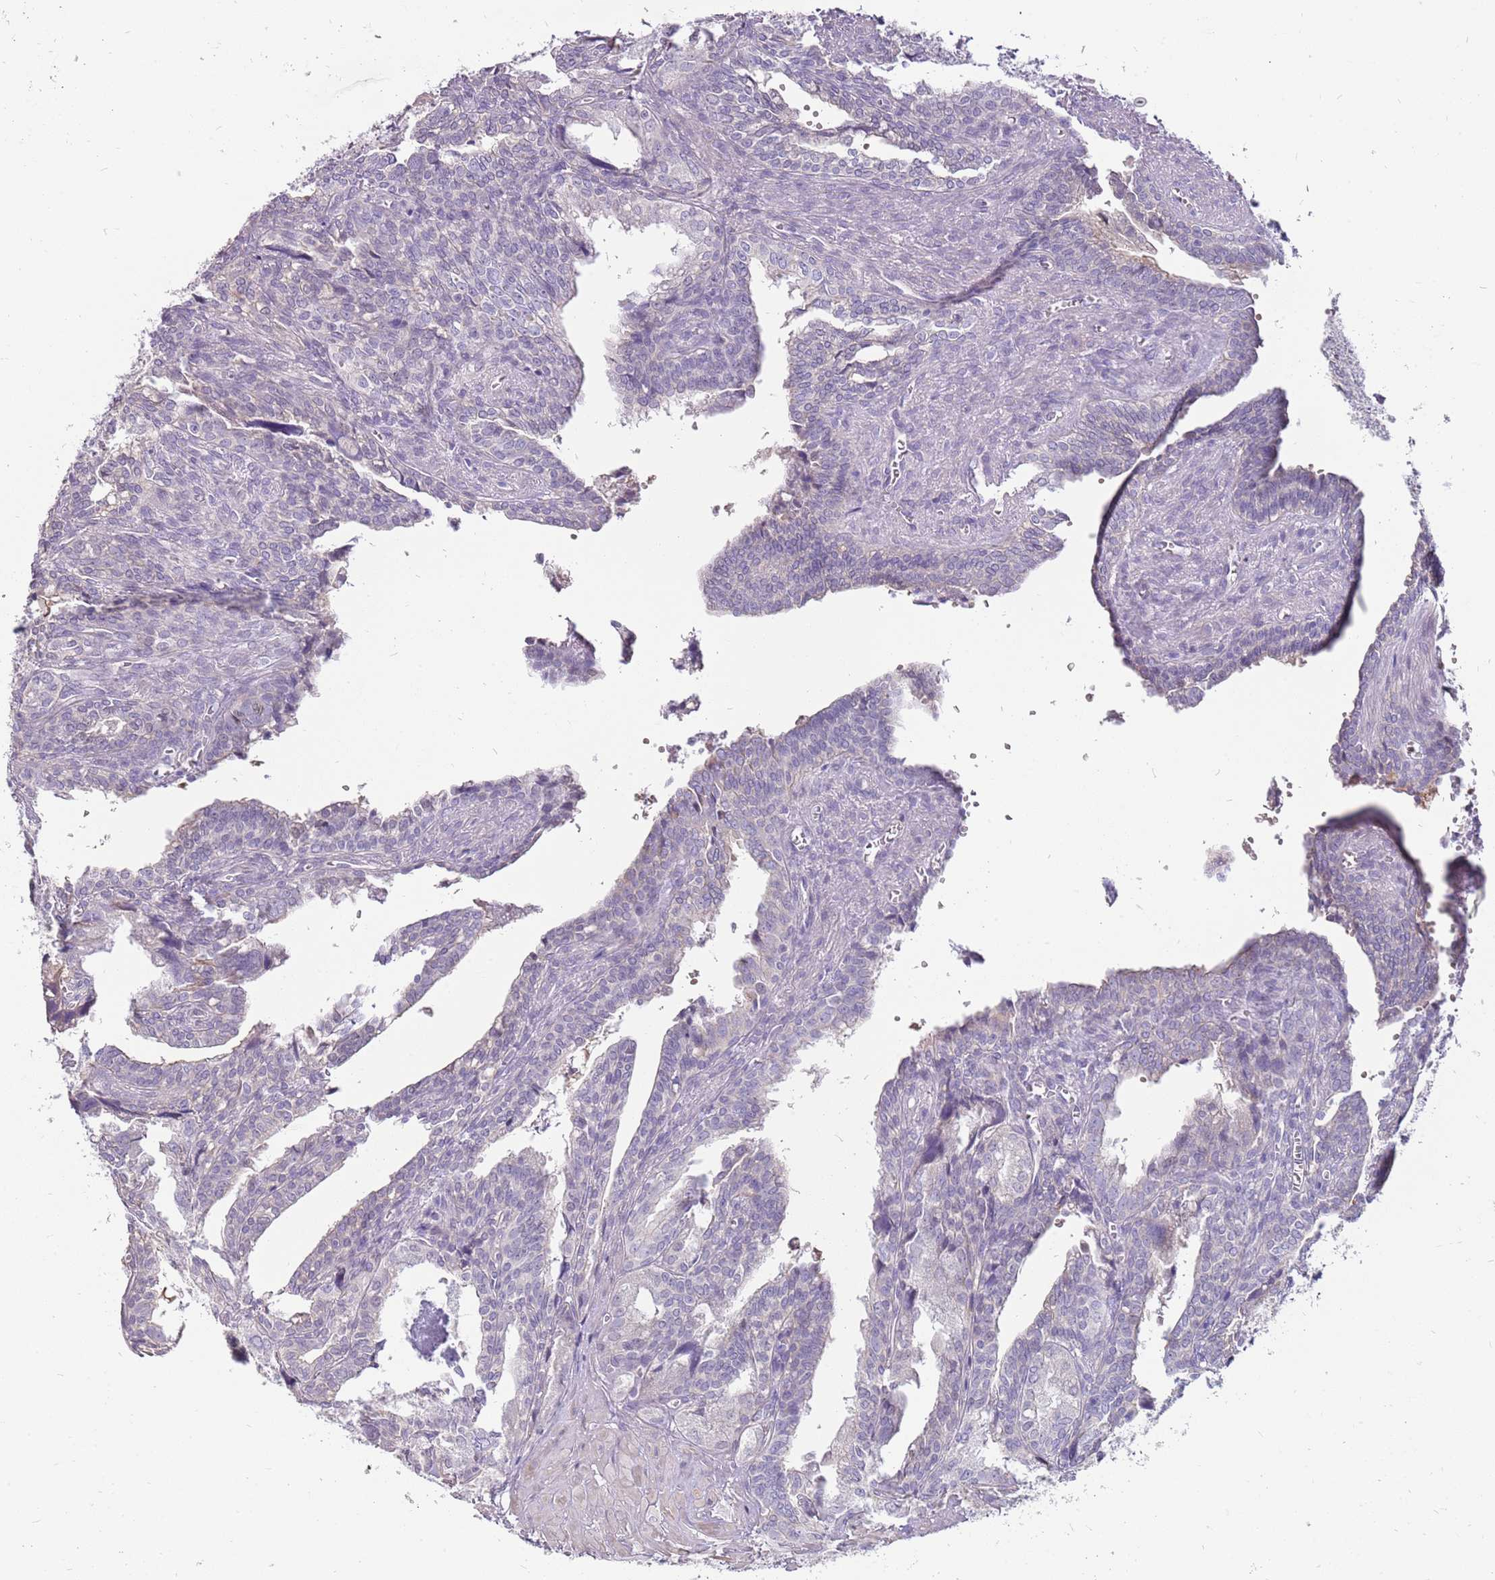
{"staining": {"intensity": "negative", "quantity": "none", "location": "none"}, "tissue": "seminal vesicle", "cell_type": "Glandular cells", "image_type": "normal", "snomed": [{"axis": "morphology", "description": "Normal tissue, NOS"}, {"axis": "topography", "description": "Seminal veicle"}], "caption": "This is an IHC image of normal seminal vesicle. There is no staining in glandular cells.", "gene": "MCUB", "patient": {"sex": "male", "age": 67}}